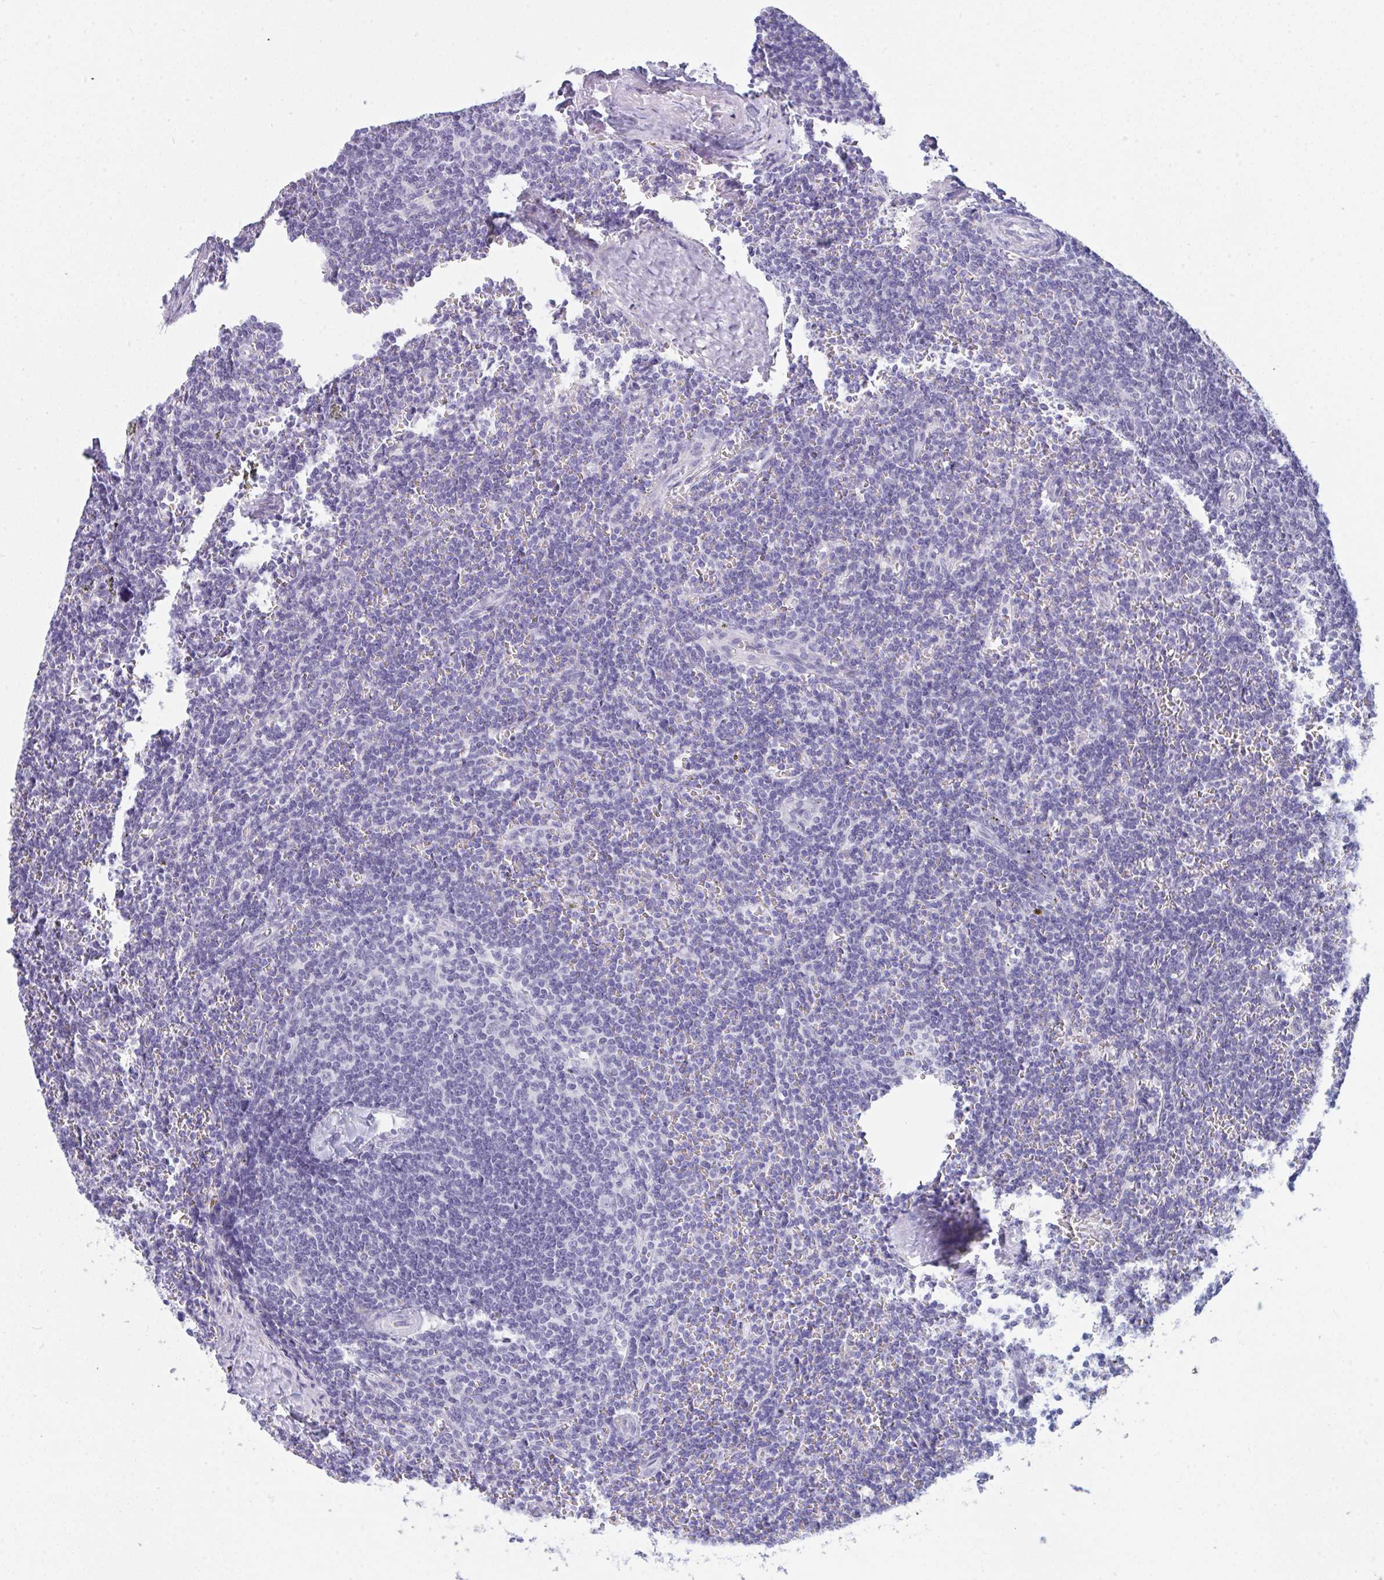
{"staining": {"intensity": "negative", "quantity": "none", "location": "none"}, "tissue": "lymphoma", "cell_type": "Tumor cells", "image_type": "cancer", "snomed": [{"axis": "morphology", "description": "Malignant lymphoma, non-Hodgkin's type, Low grade"}, {"axis": "topography", "description": "Spleen"}], "caption": "Image shows no protein staining in tumor cells of low-grade malignant lymphoma, non-Hodgkin's type tissue.", "gene": "PRDM9", "patient": {"sex": "male", "age": 78}}